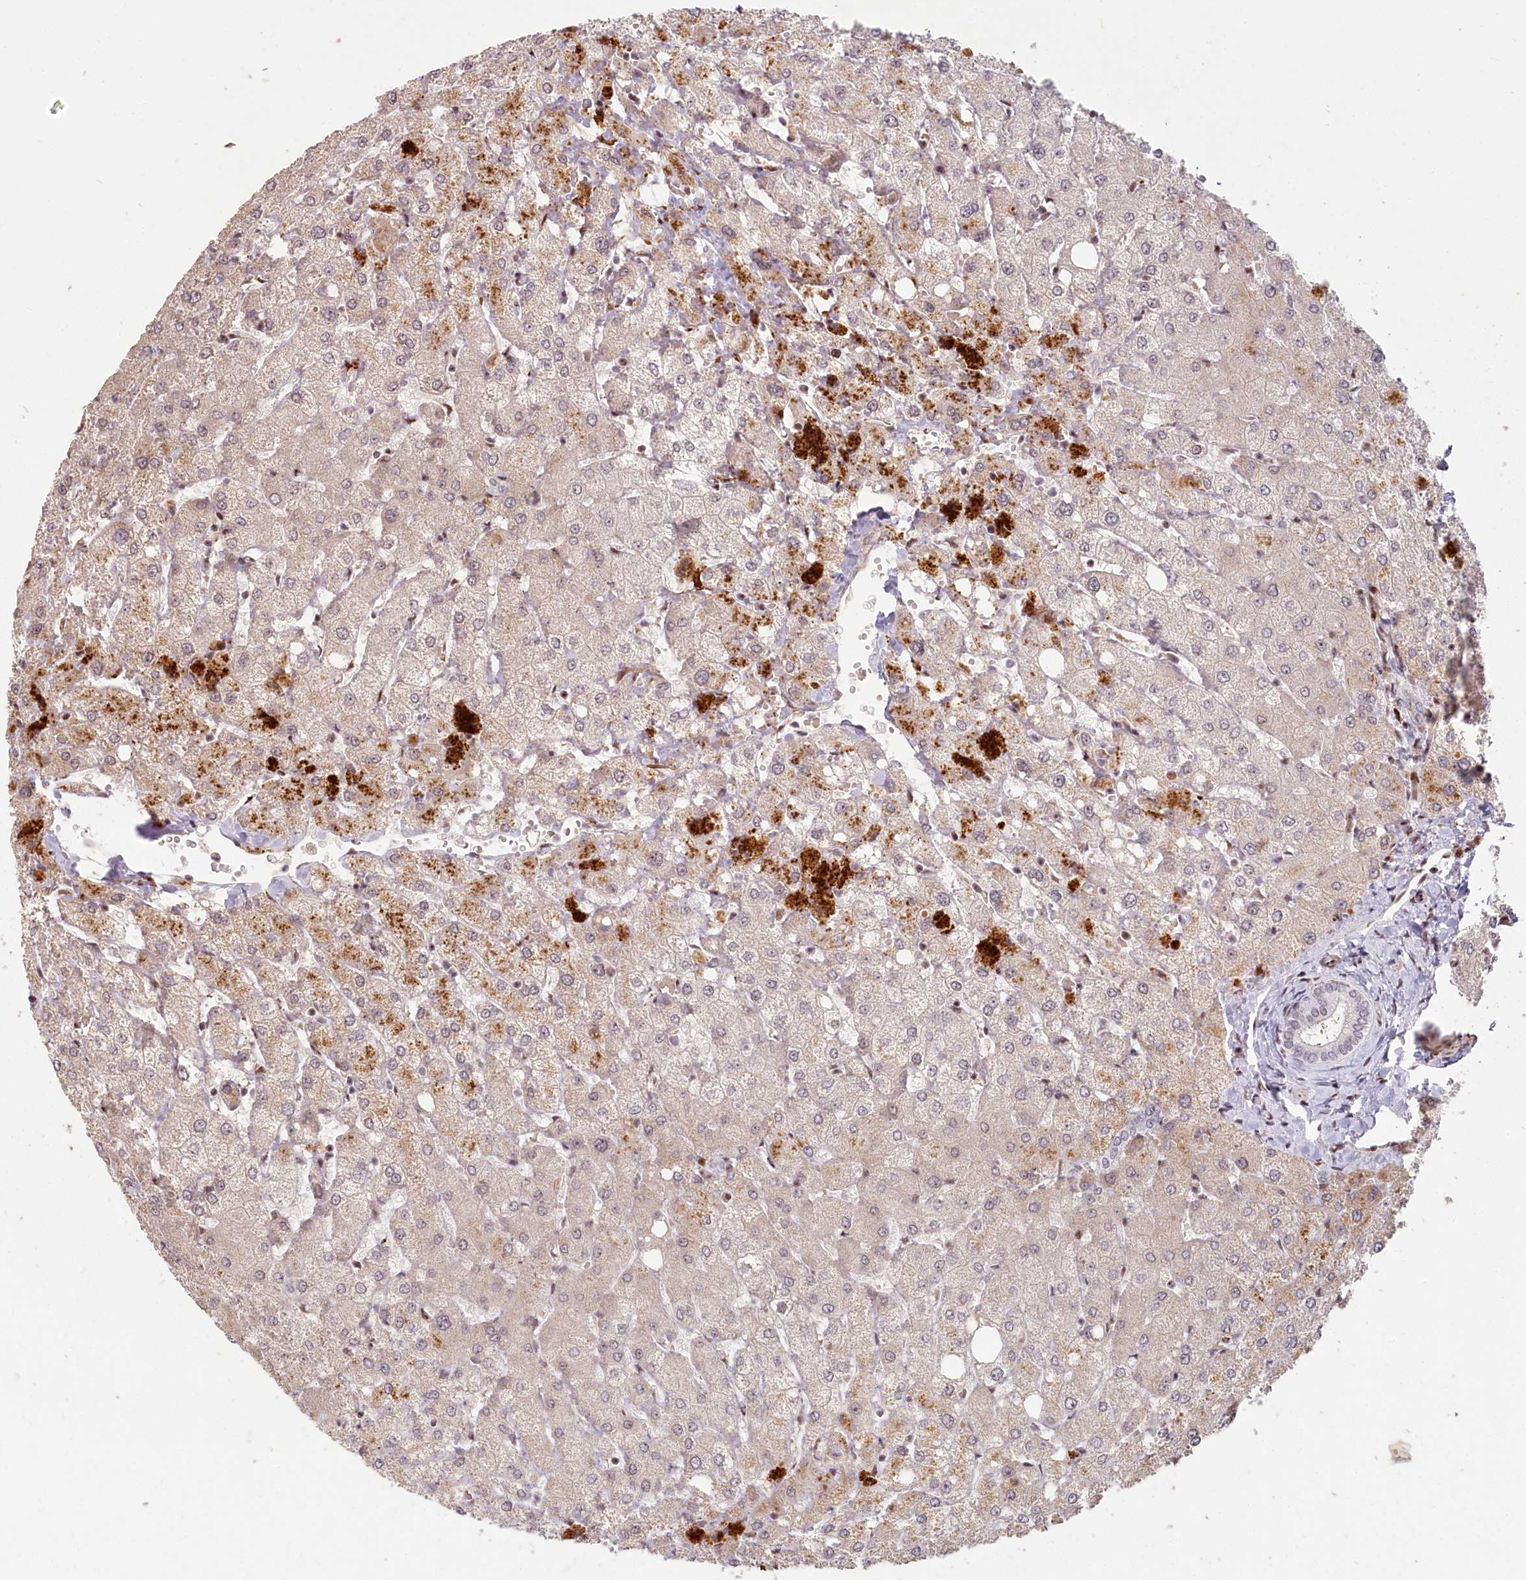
{"staining": {"intensity": "weak", "quantity": "25%-75%", "location": "nuclear"}, "tissue": "liver", "cell_type": "Cholangiocytes", "image_type": "normal", "snomed": [{"axis": "morphology", "description": "Normal tissue, NOS"}, {"axis": "topography", "description": "Liver"}], "caption": "Weak nuclear protein staining is appreciated in approximately 25%-75% of cholangiocytes in liver.", "gene": "FAM204A", "patient": {"sex": "female", "age": 54}}